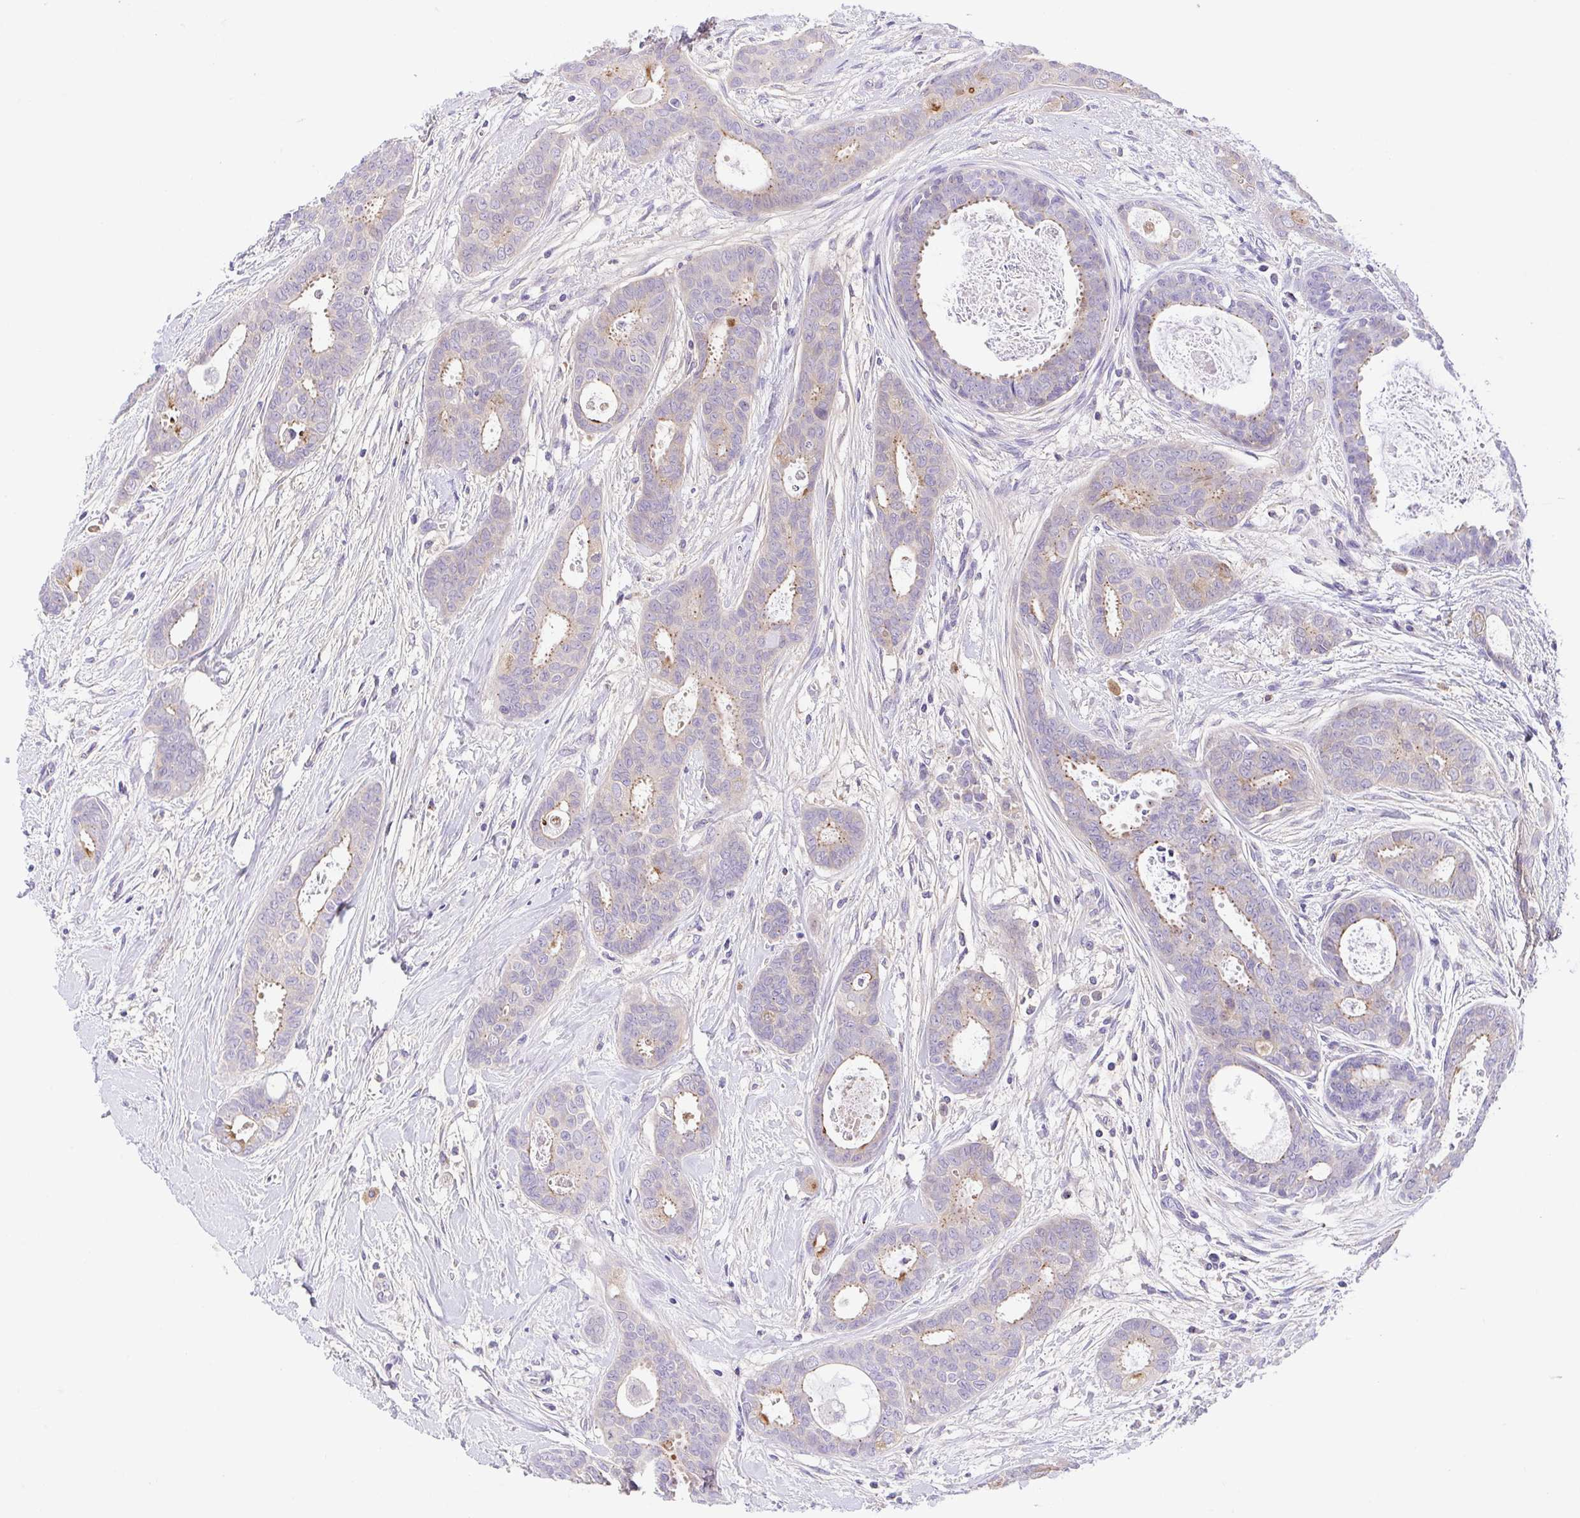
{"staining": {"intensity": "weak", "quantity": "<25%", "location": "cytoplasmic/membranous"}, "tissue": "breast cancer", "cell_type": "Tumor cells", "image_type": "cancer", "snomed": [{"axis": "morphology", "description": "Duct carcinoma"}, {"axis": "topography", "description": "Breast"}], "caption": "This is an IHC histopathology image of breast cancer (infiltrating ductal carcinoma). There is no staining in tumor cells.", "gene": "SLC13A1", "patient": {"sex": "female", "age": 45}}